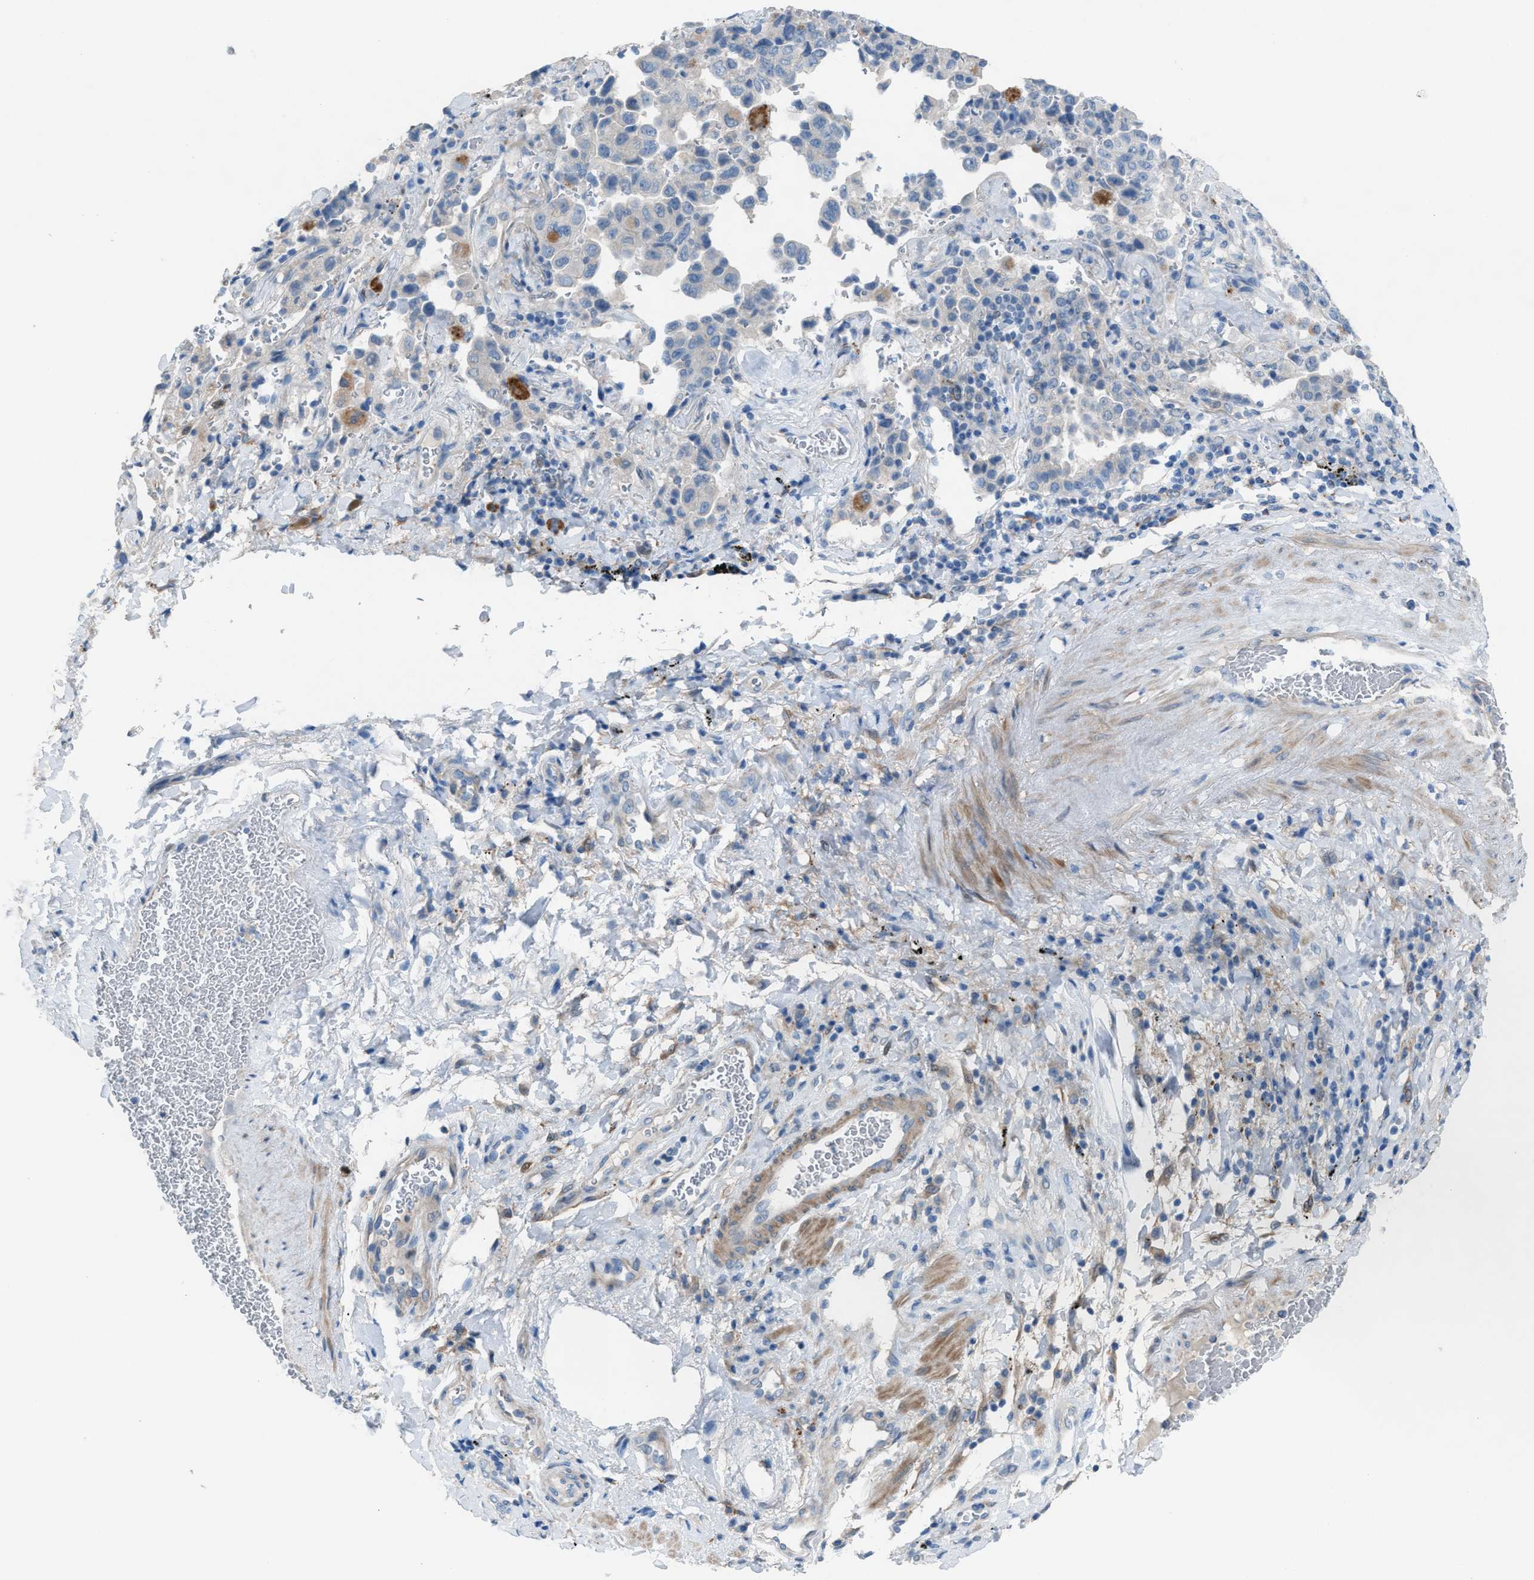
{"staining": {"intensity": "negative", "quantity": "none", "location": "none"}, "tissue": "lung cancer", "cell_type": "Tumor cells", "image_type": "cancer", "snomed": [{"axis": "morphology", "description": "Adenocarcinoma, NOS"}, {"axis": "topography", "description": "Lung"}], "caption": "High magnification brightfield microscopy of lung cancer (adenocarcinoma) stained with DAB (3,3'-diaminobenzidine) (brown) and counterstained with hematoxylin (blue): tumor cells show no significant positivity.", "gene": "ASPA", "patient": {"sex": "female", "age": 51}}